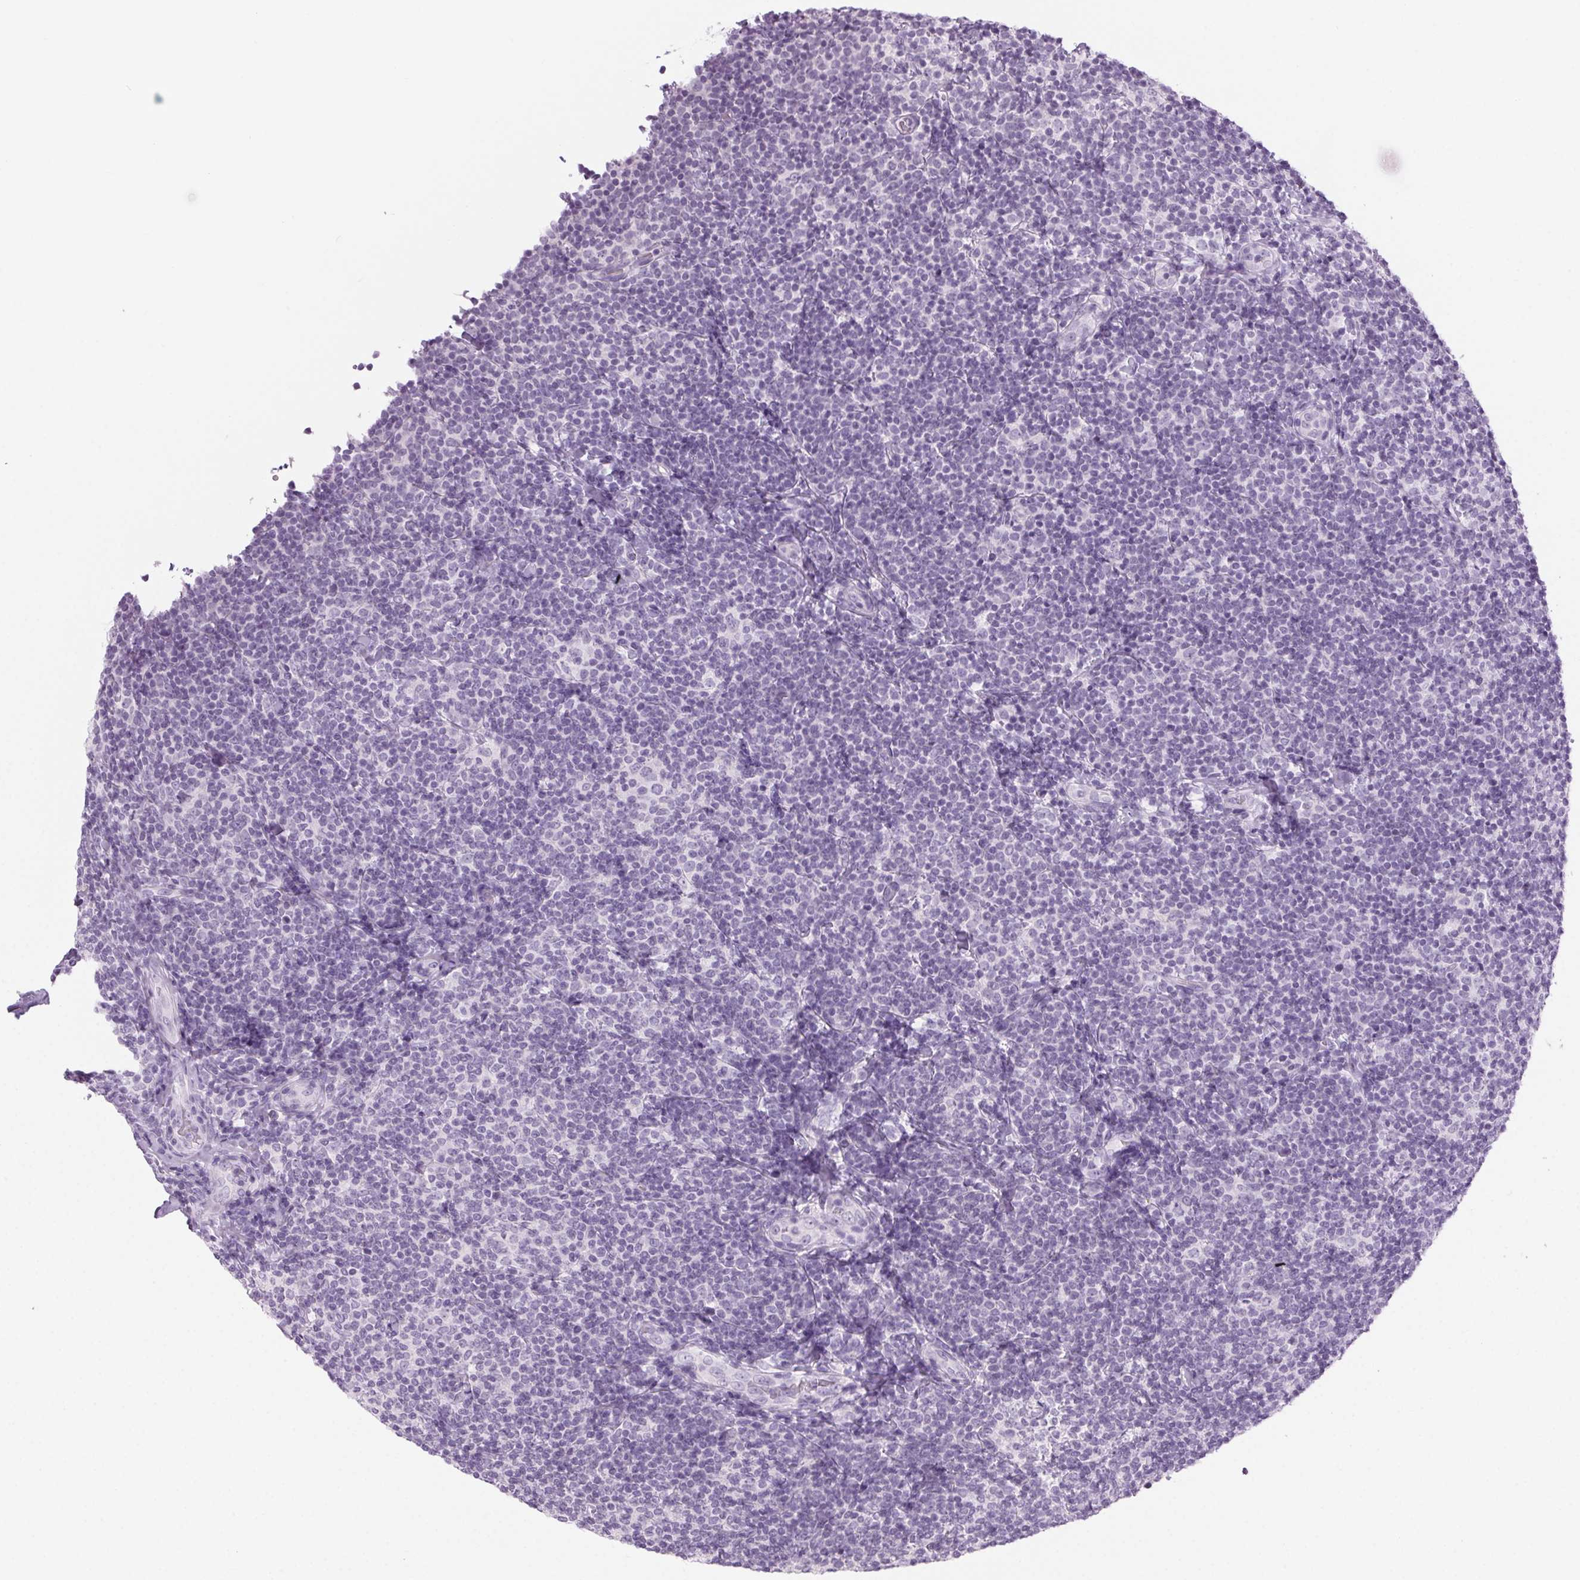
{"staining": {"intensity": "negative", "quantity": "none", "location": "none"}, "tissue": "lymphoma", "cell_type": "Tumor cells", "image_type": "cancer", "snomed": [{"axis": "morphology", "description": "Malignant lymphoma, non-Hodgkin's type, Low grade"}, {"axis": "topography", "description": "Lymph node"}], "caption": "This is a histopathology image of immunohistochemistry (IHC) staining of low-grade malignant lymphoma, non-Hodgkin's type, which shows no expression in tumor cells. (Immunohistochemistry, brightfield microscopy, high magnification).", "gene": "LRP2", "patient": {"sex": "female", "age": 56}}